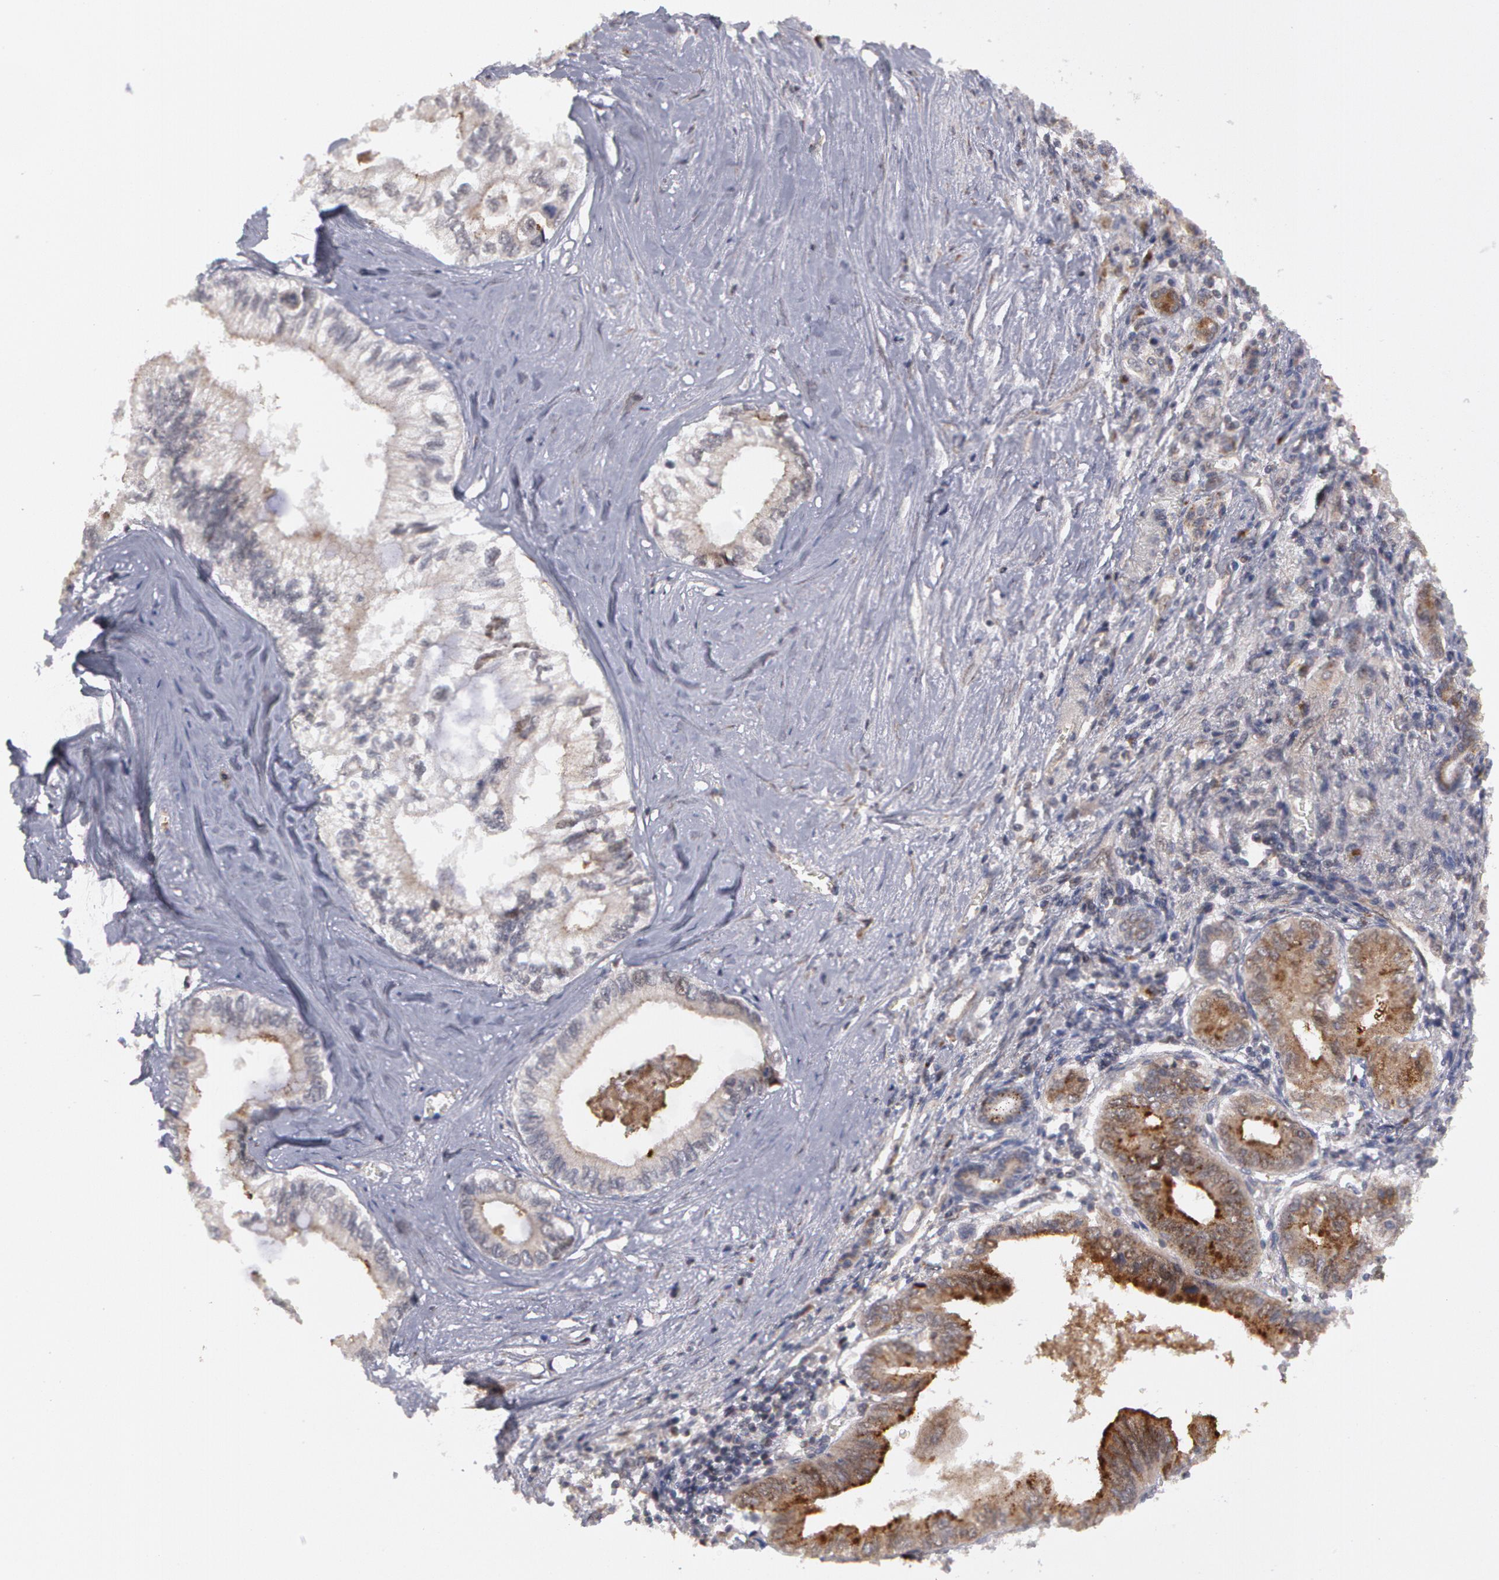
{"staining": {"intensity": "negative", "quantity": "none", "location": "none"}, "tissue": "pancreatic cancer", "cell_type": "Tumor cells", "image_type": "cancer", "snomed": [{"axis": "morphology", "description": "Adenocarcinoma, NOS"}, {"axis": "topography", "description": "Pancreas"}], "caption": "This is an immunohistochemistry (IHC) histopathology image of human pancreatic adenocarcinoma. There is no positivity in tumor cells.", "gene": "STX5", "patient": {"sex": "female", "age": 66}}